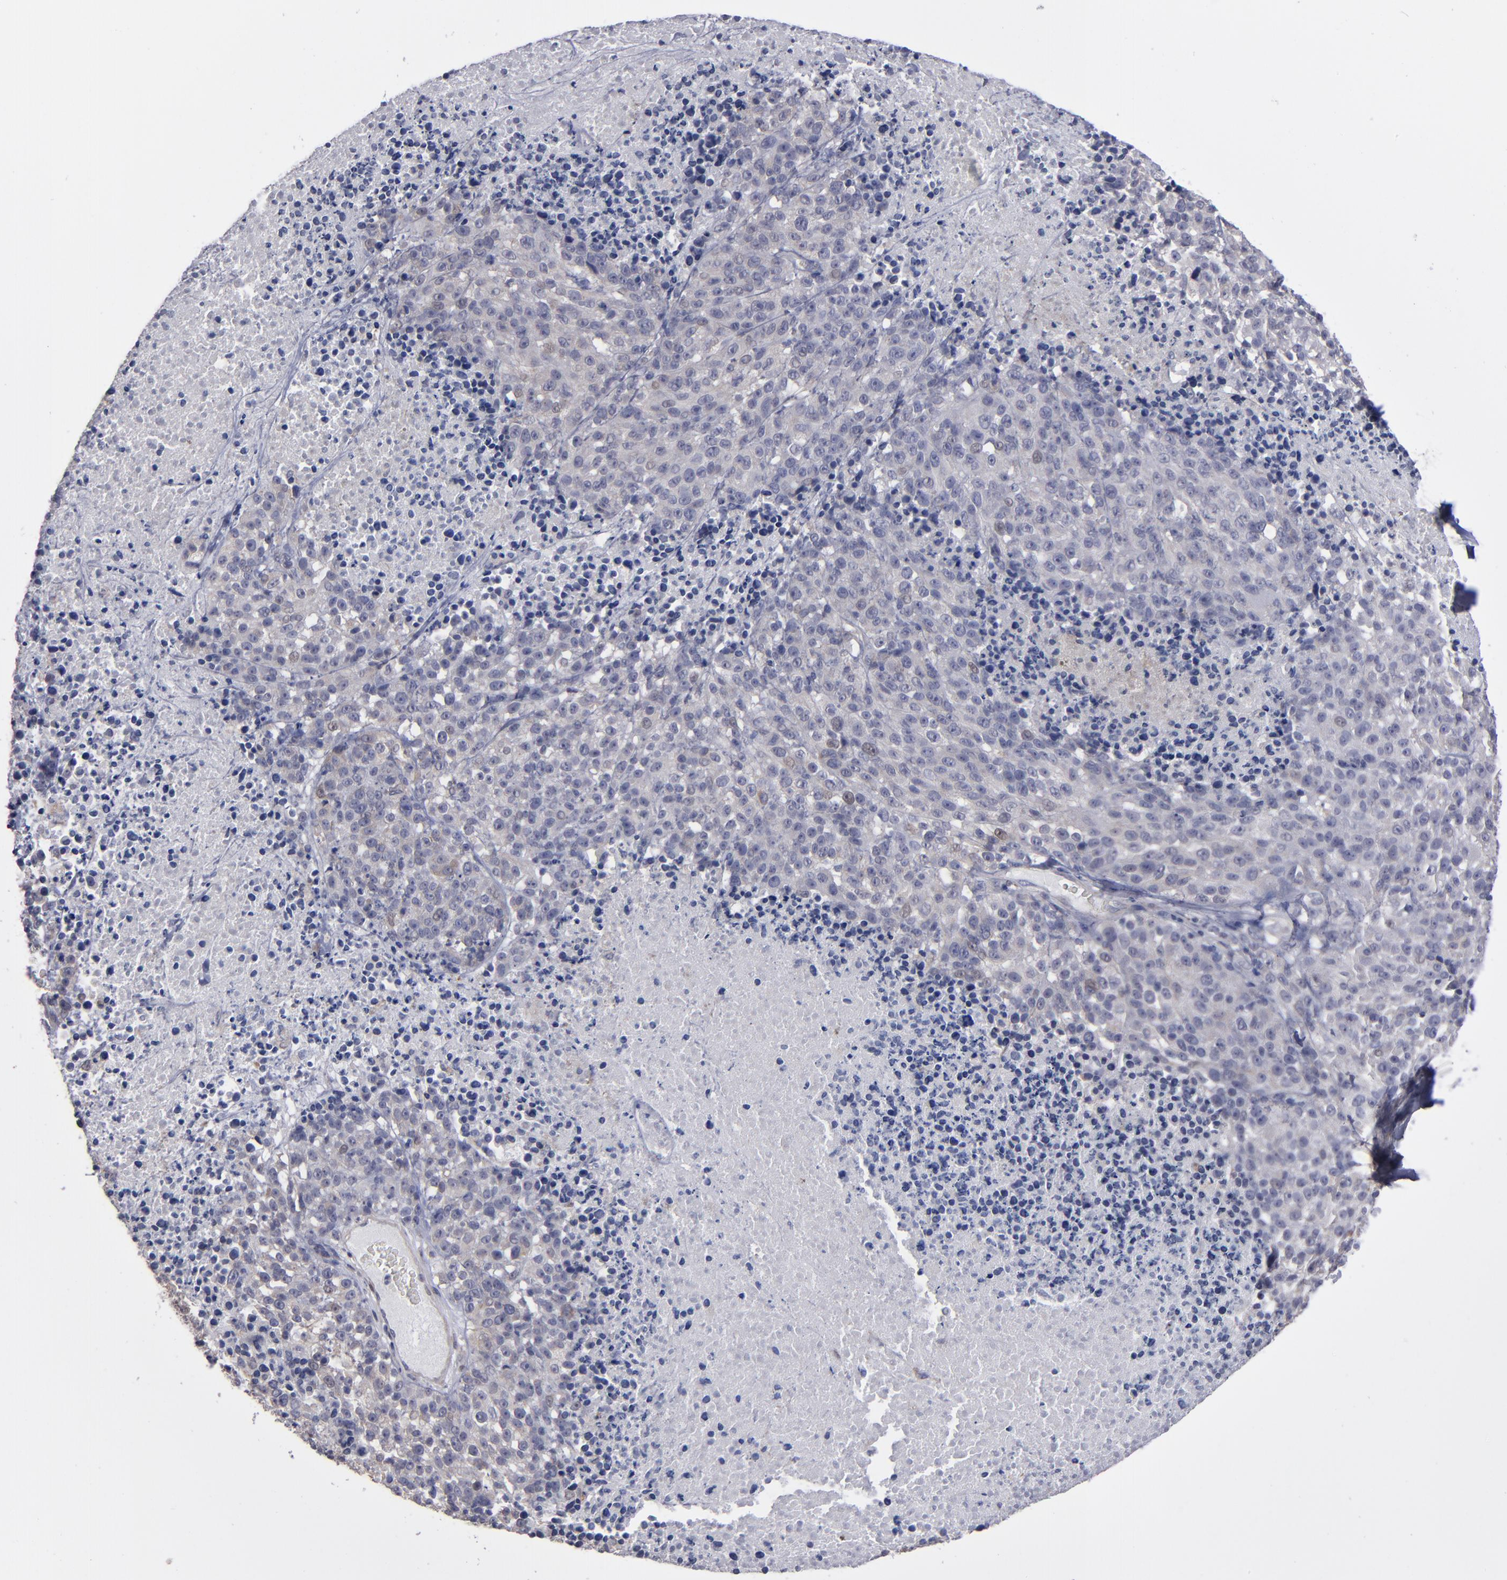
{"staining": {"intensity": "weak", "quantity": ">75%", "location": "cytoplasmic/membranous"}, "tissue": "melanoma", "cell_type": "Tumor cells", "image_type": "cancer", "snomed": [{"axis": "morphology", "description": "Malignant melanoma, Metastatic site"}, {"axis": "topography", "description": "Cerebral cortex"}], "caption": "A low amount of weak cytoplasmic/membranous staining is identified in approximately >75% of tumor cells in melanoma tissue. (DAB = brown stain, brightfield microscopy at high magnification).", "gene": "NDRG2", "patient": {"sex": "female", "age": 52}}